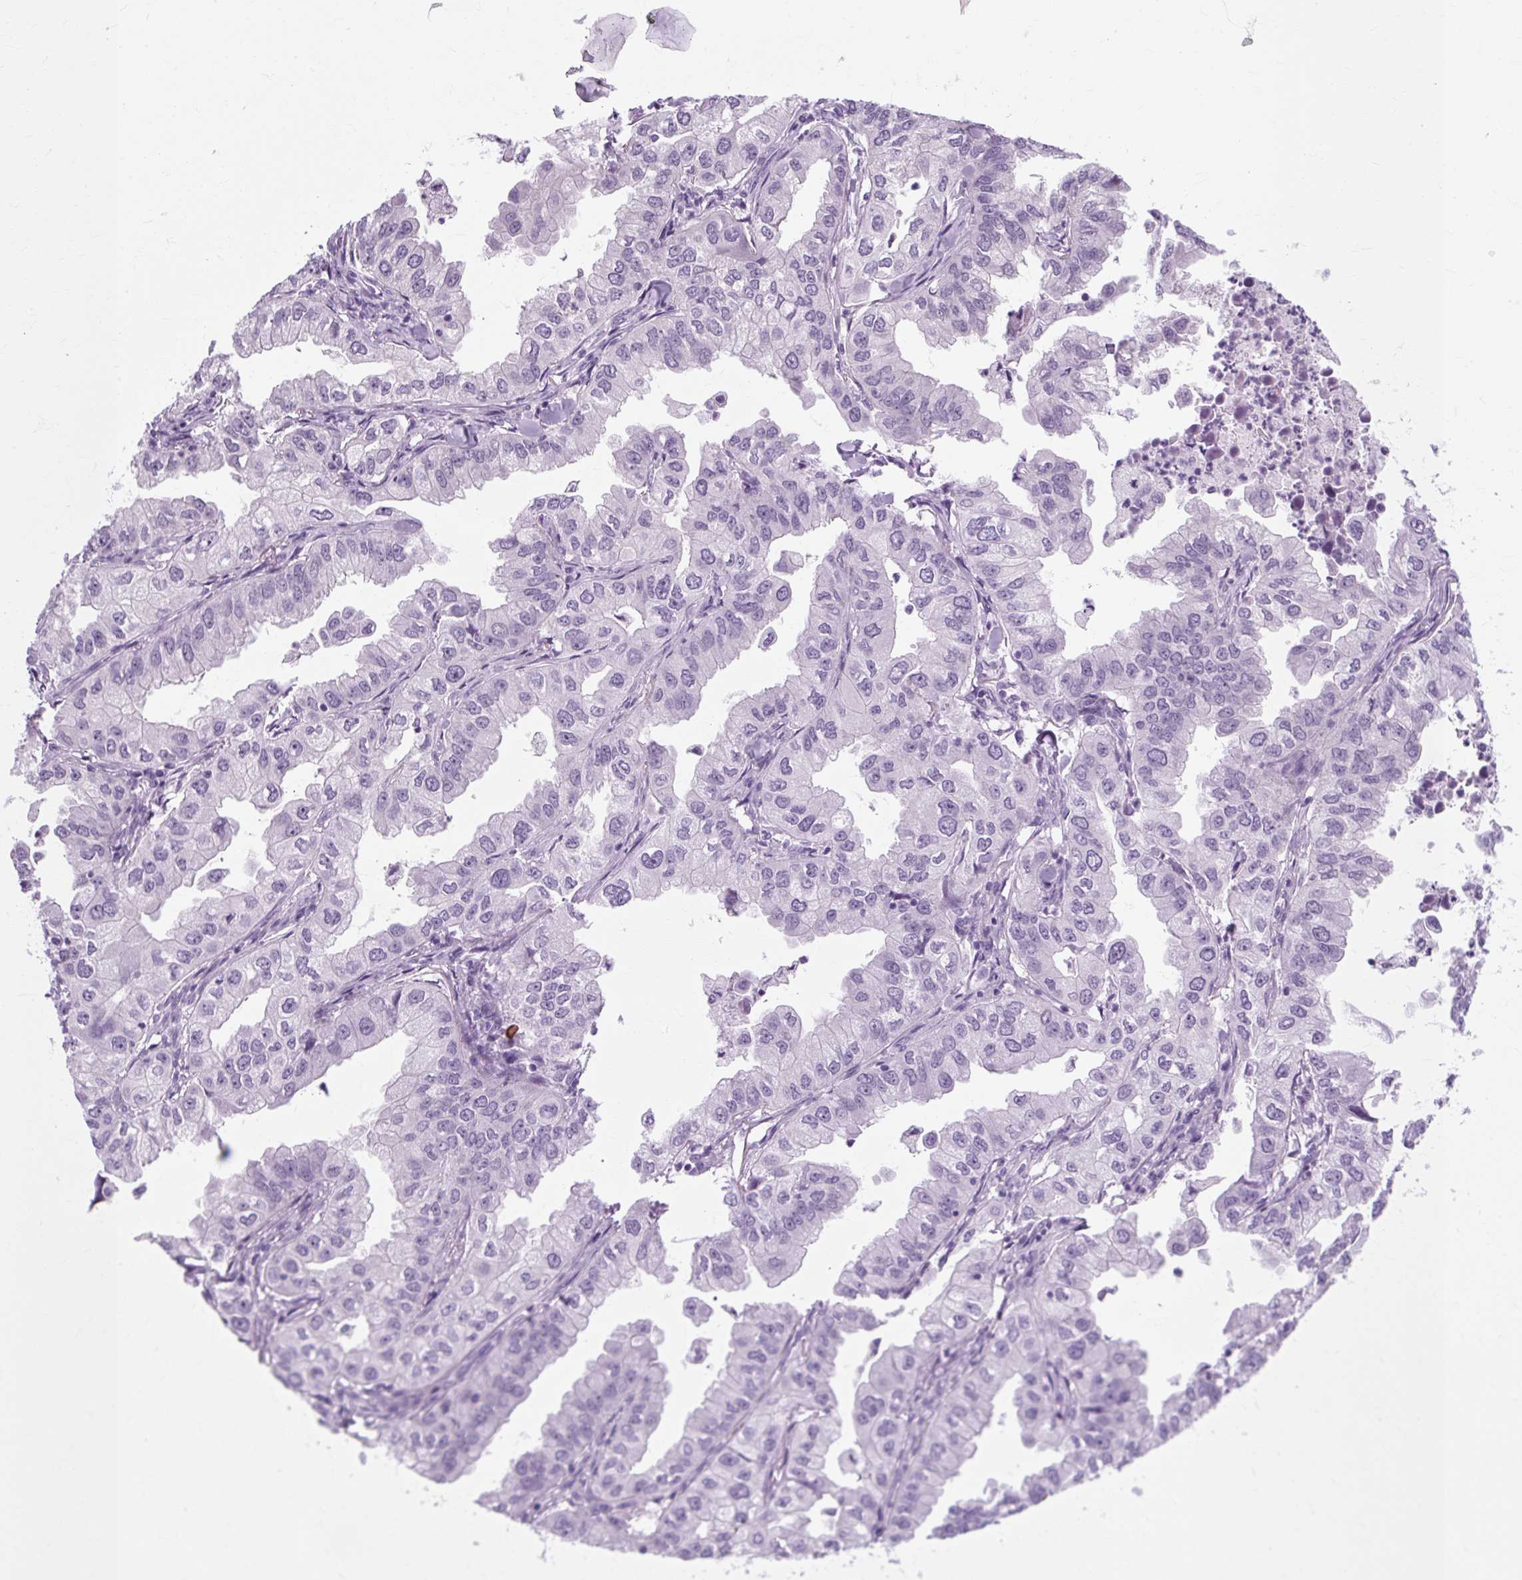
{"staining": {"intensity": "negative", "quantity": "none", "location": "none"}, "tissue": "lung cancer", "cell_type": "Tumor cells", "image_type": "cancer", "snomed": [{"axis": "morphology", "description": "Adenocarcinoma, NOS"}, {"axis": "topography", "description": "Lung"}], "caption": "This is an IHC photomicrograph of lung cancer (adenocarcinoma). There is no staining in tumor cells.", "gene": "RYBP", "patient": {"sex": "male", "age": 48}}